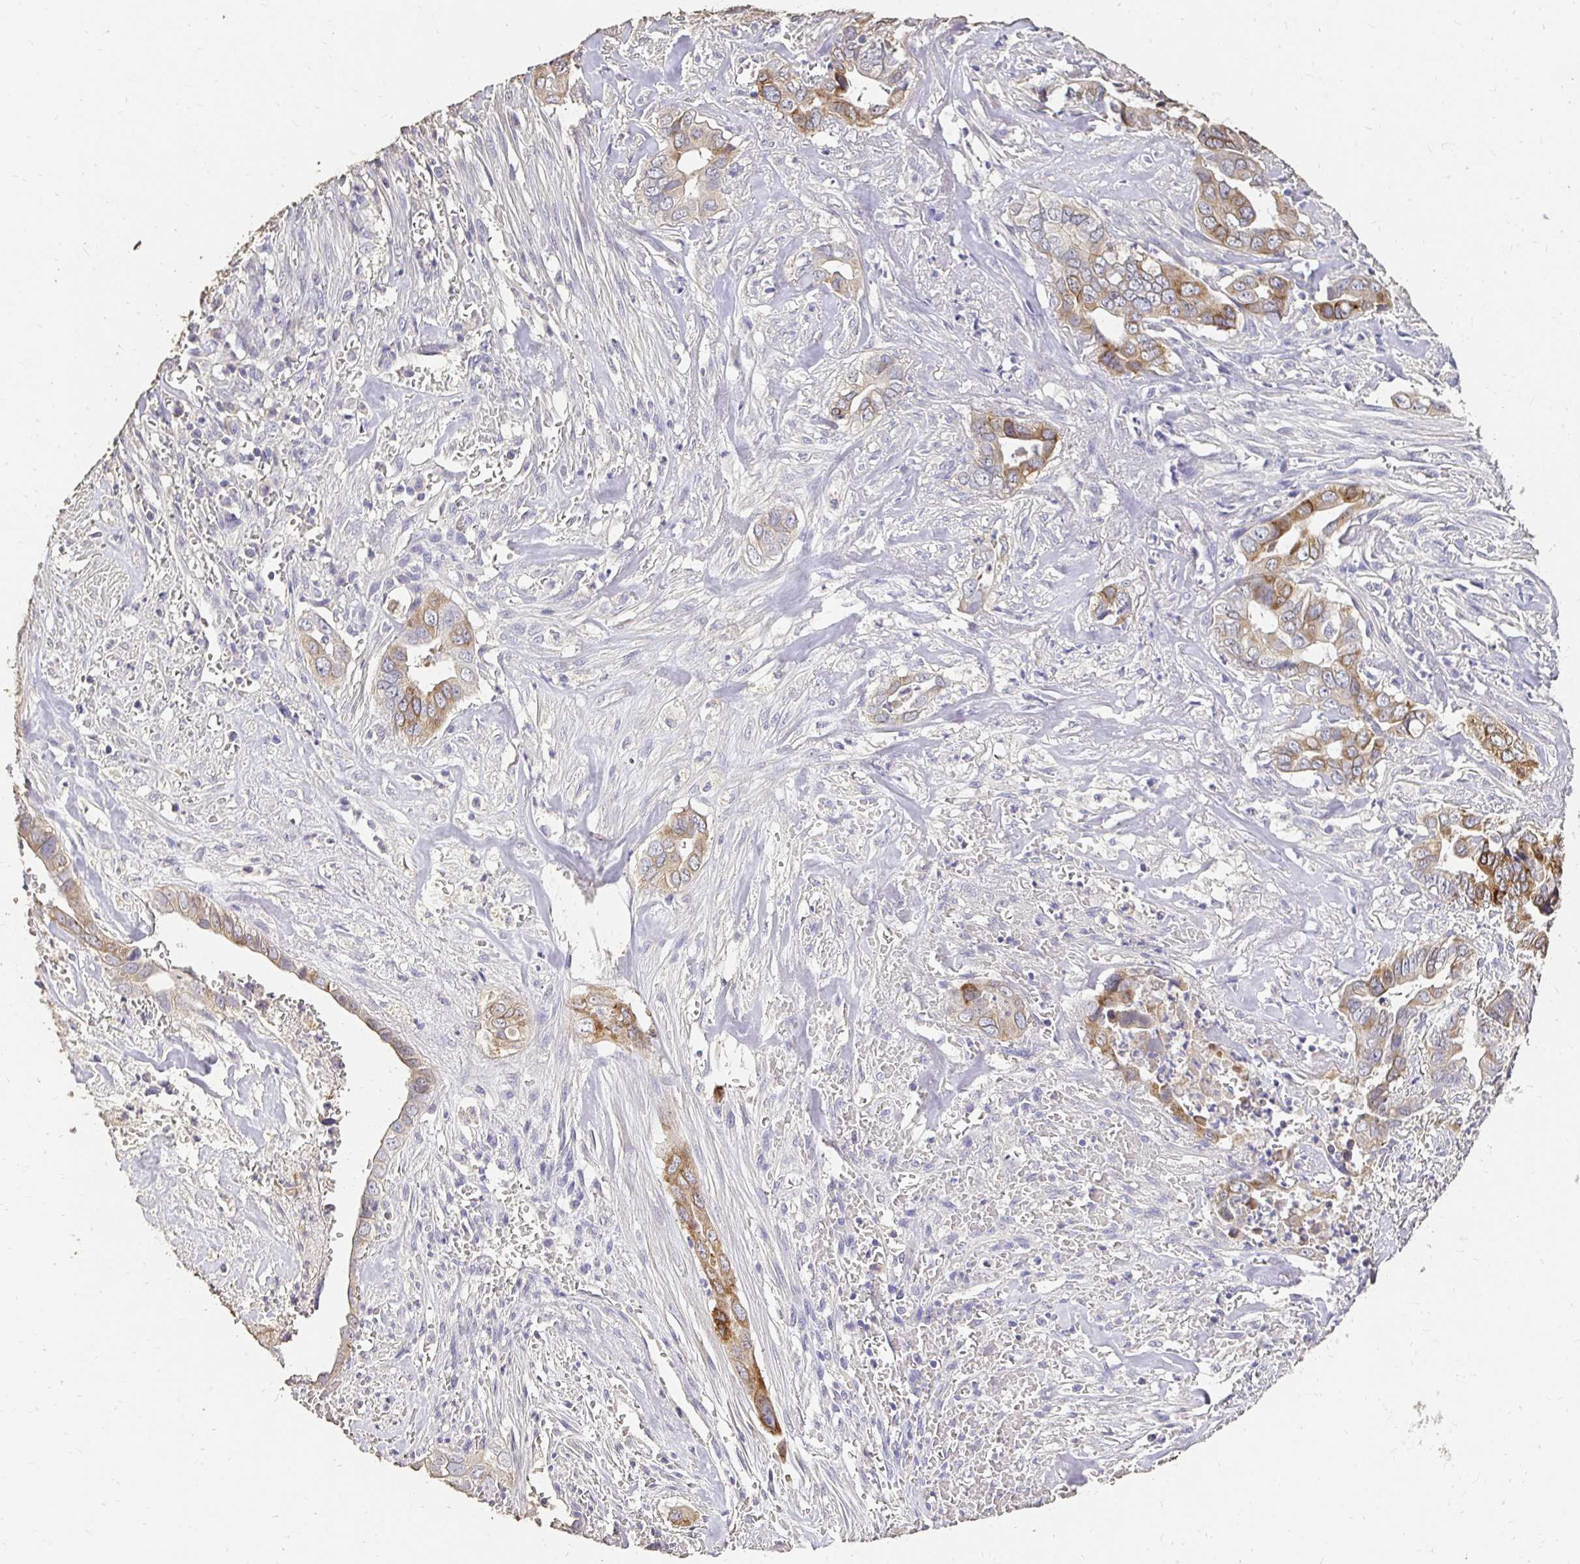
{"staining": {"intensity": "moderate", "quantity": ">75%", "location": "cytoplasmic/membranous"}, "tissue": "liver cancer", "cell_type": "Tumor cells", "image_type": "cancer", "snomed": [{"axis": "morphology", "description": "Cholangiocarcinoma"}, {"axis": "topography", "description": "Liver"}], "caption": "Human liver cholangiocarcinoma stained with a brown dye reveals moderate cytoplasmic/membranous positive expression in approximately >75% of tumor cells.", "gene": "UGT1A6", "patient": {"sex": "female", "age": 79}}